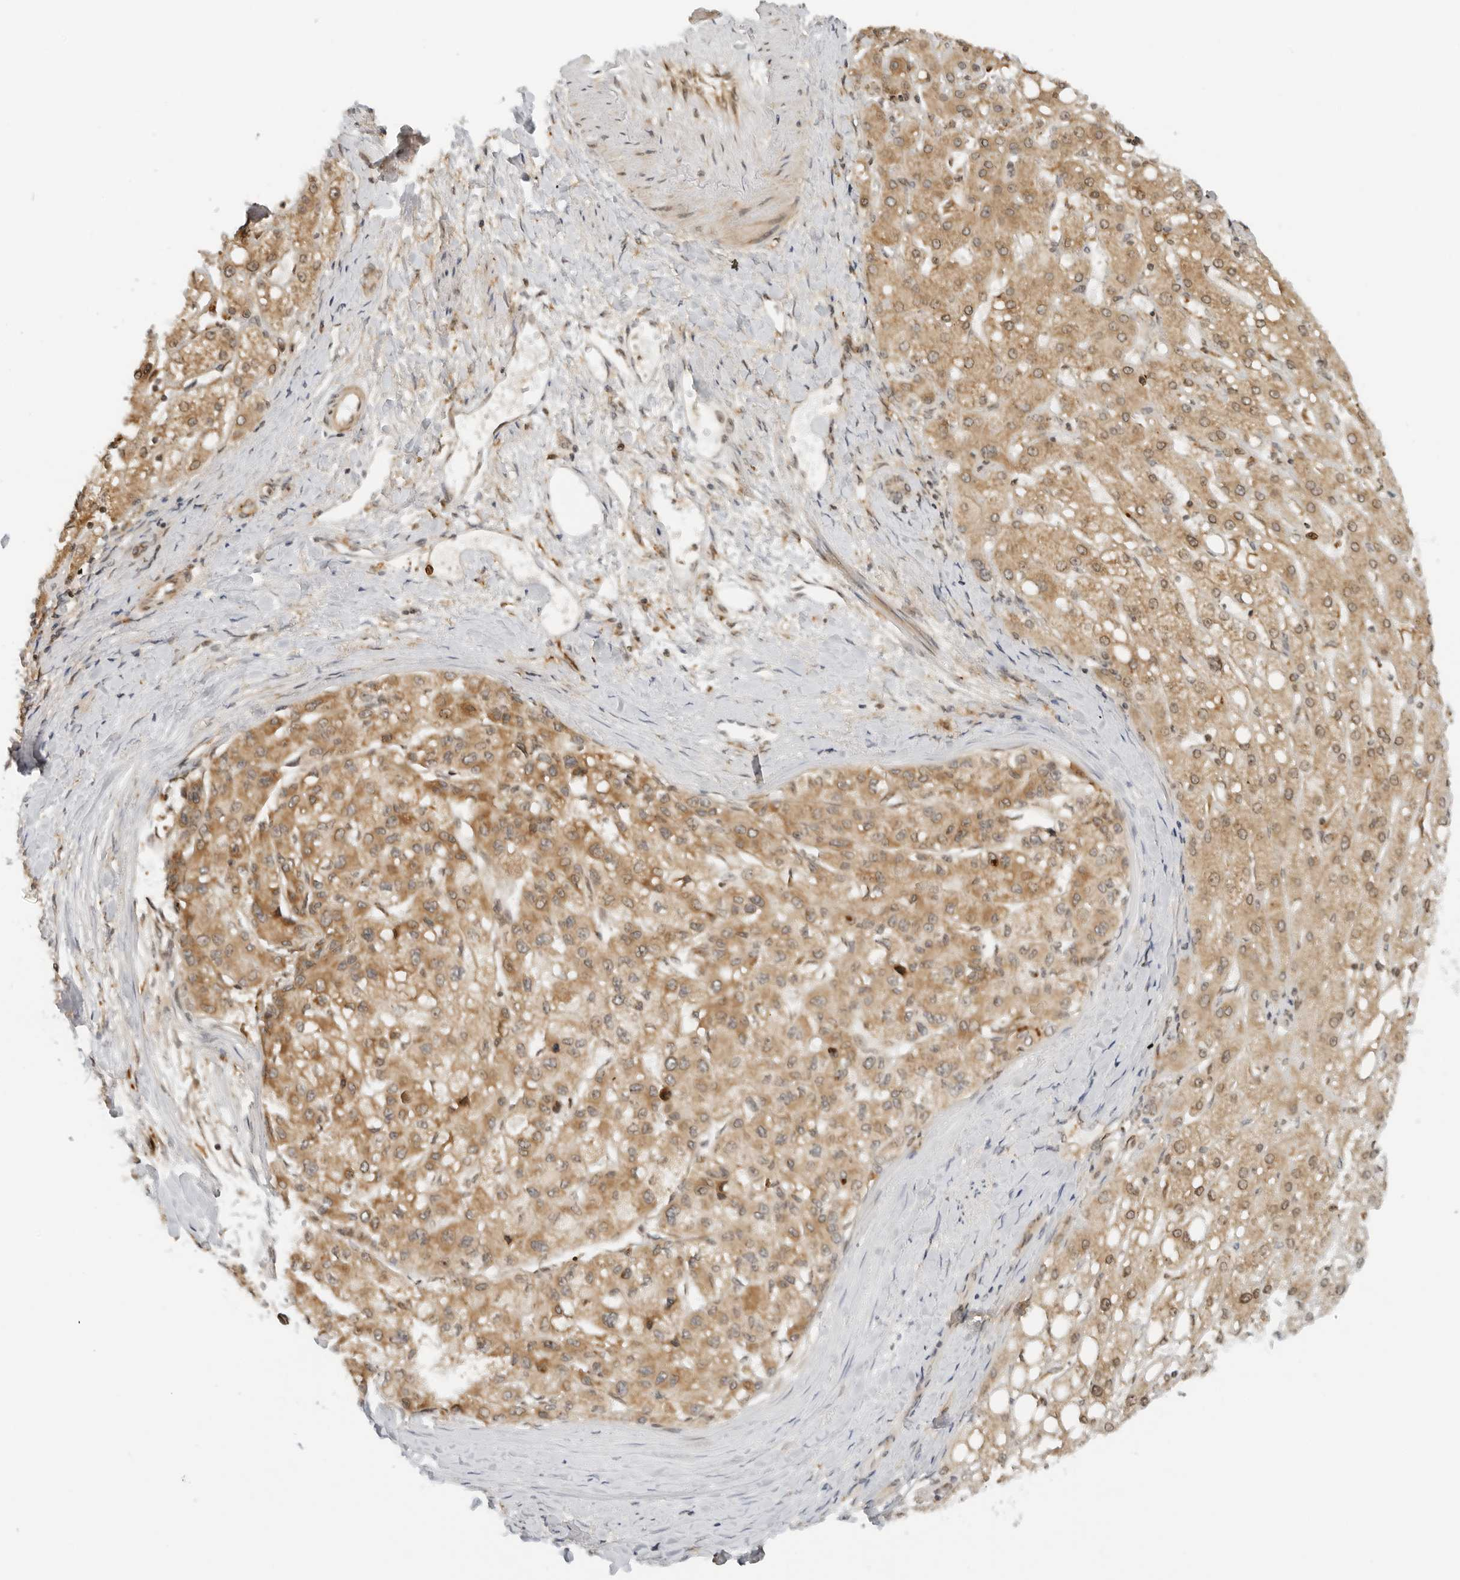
{"staining": {"intensity": "moderate", "quantity": ">75%", "location": "cytoplasmic/membranous"}, "tissue": "liver cancer", "cell_type": "Tumor cells", "image_type": "cancer", "snomed": [{"axis": "morphology", "description": "Carcinoma, Hepatocellular, NOS"}, {"axis": "topography", "description": "Liver"}], "caption": "A brown stain labels moderate cytoplasmic/membranous expression of a protein in human liver cancer (hepatocellular carcinoma) tumor cells. Immunohistochemistry stains the protein in brown and the nuclei are stained blue.", "gene": "RC3H1", "patient": {"sex": "male", "age": 80}}